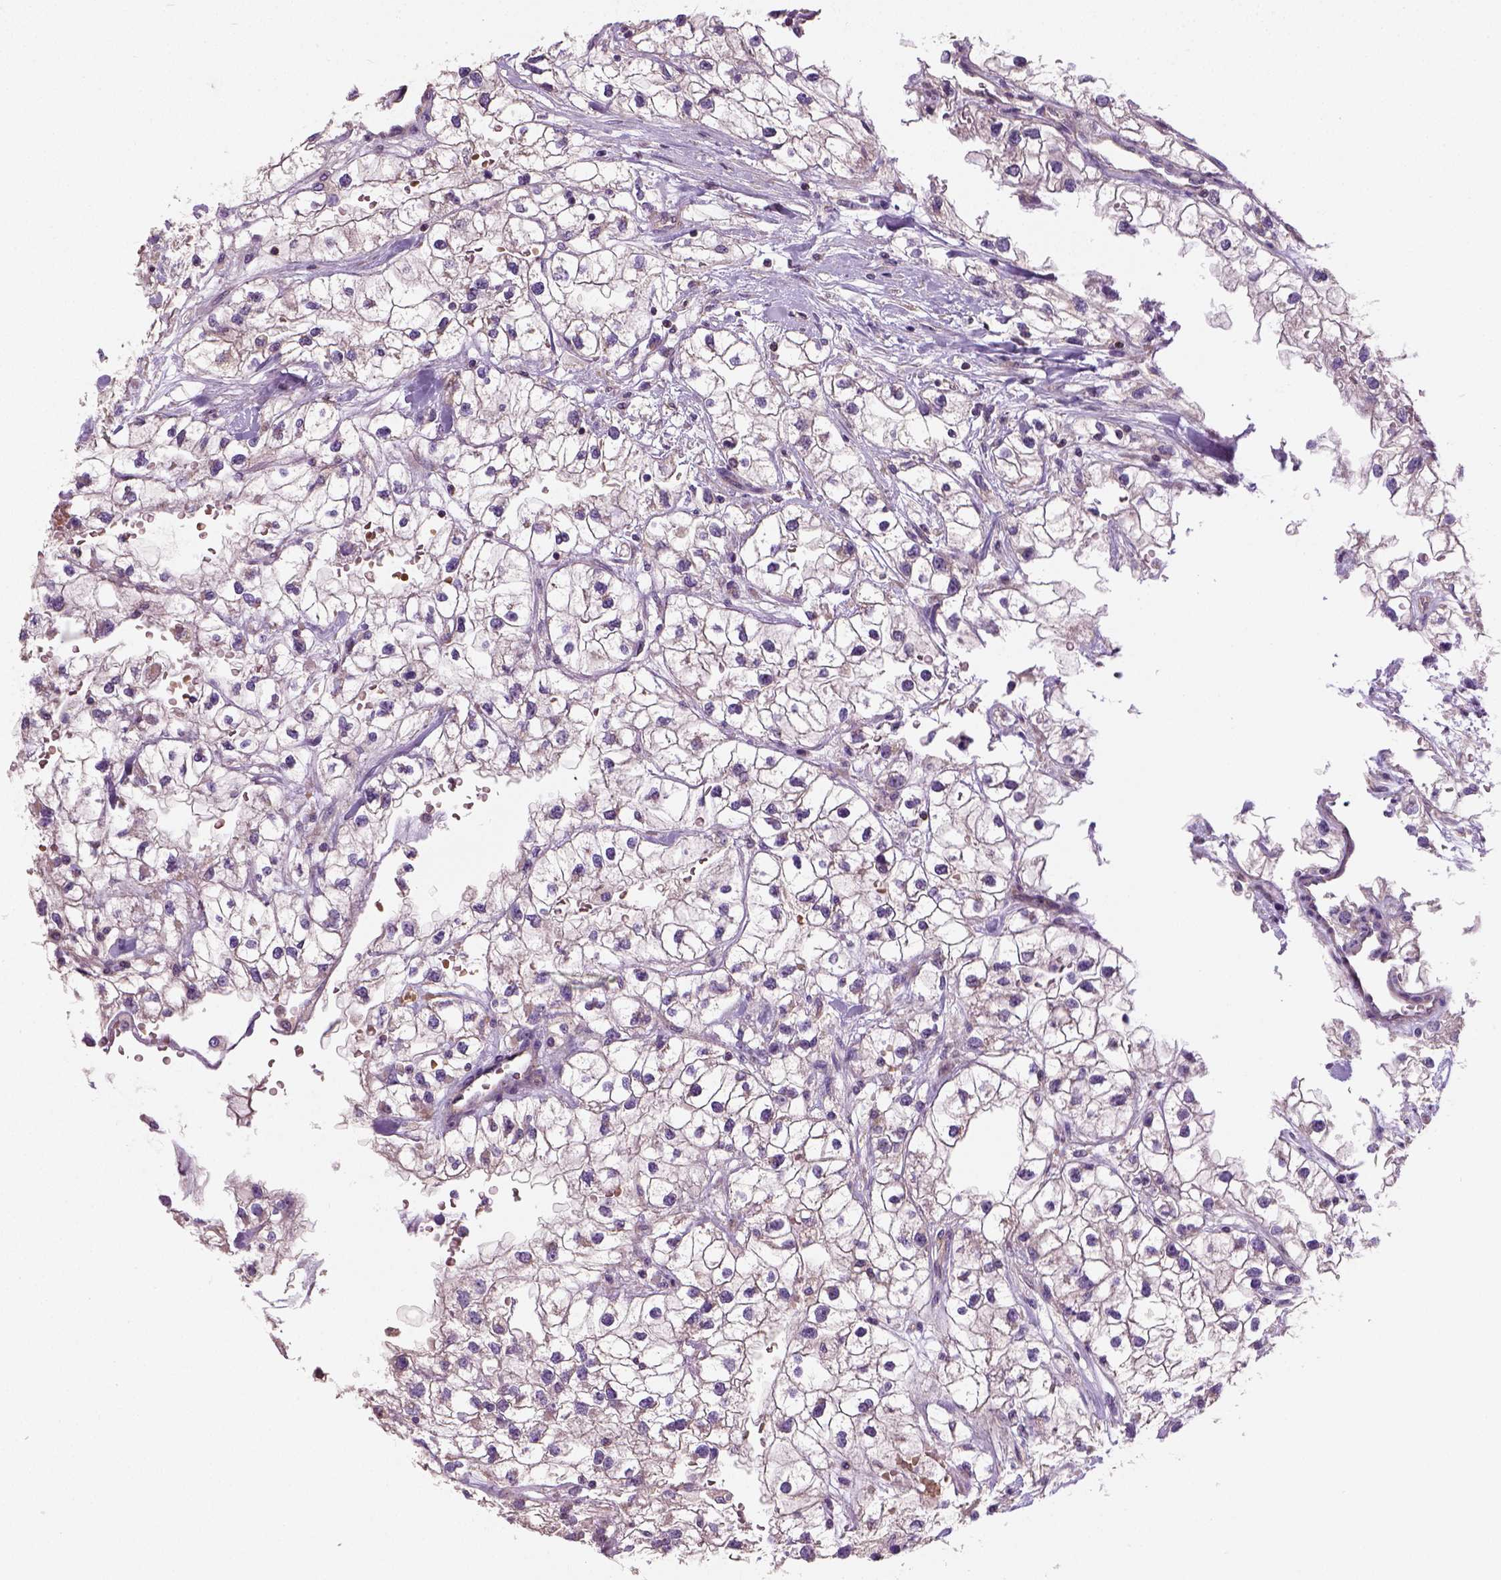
{"staining": {"intensity": "weak", "quantity": "<25%", "location": "cytoplasmic/membranous"}, "tissue": "renal cancer", "cell_type": "Tumor cells", "image_type": "cancer", "snomed": [{"axis": "morphology", "description": "Adenocarcinoma, NOS"}, {"axis": "topography", "description": "Kidney"}], "caption": "Immunohistochemistry of renal cancer (adenocarcinoma) demonstrates no positivity in tumor cells. The staining is performed using DAB brown chromogen with nuclei counter-stained in using hematoxylin.", "gene": "CRACR2A", "patient": {"sex": "male", "age": 59}}